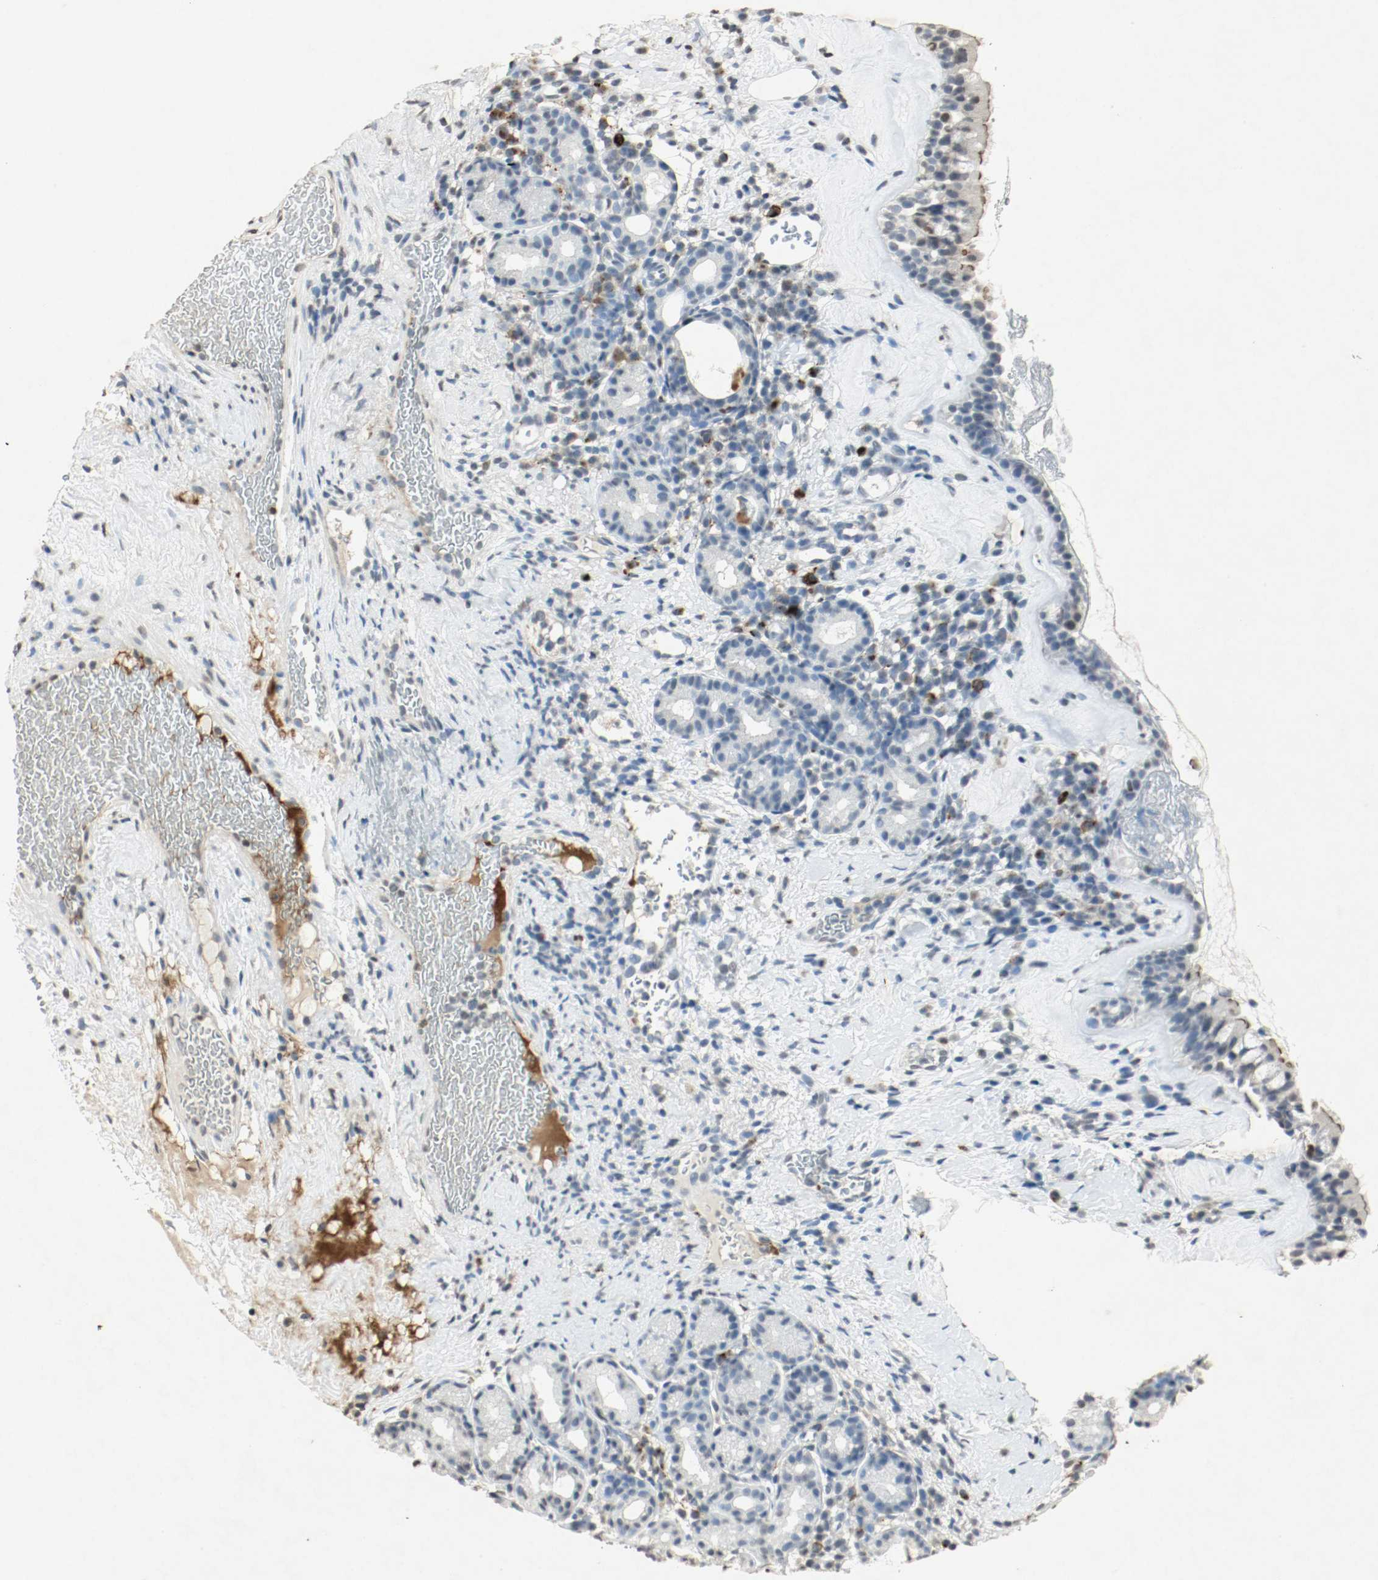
{"staining": {"intensity": "strong", "quantity": "<25%", "location": "cytoplasmic/membranous"}, "tissue": "nasopharynx", "cell_type": "Respiratory epithelial cells", "image_type": "normal", "snomed": [{"axis": "morphology", "description": "Normal tissue, NOS"}, {"axis": "morphology", "description": "Inflammation, NOS"}, {"axis": "topography", "description": "Nasopharynx"}], "caption": "Strong cytoplasmic/membranous protein expression is present in approximately <25% of respiratory epithelial cells in nasopharynx.", "gene": "DNMT1", "patient": {"sex": "female", "age": 55}}